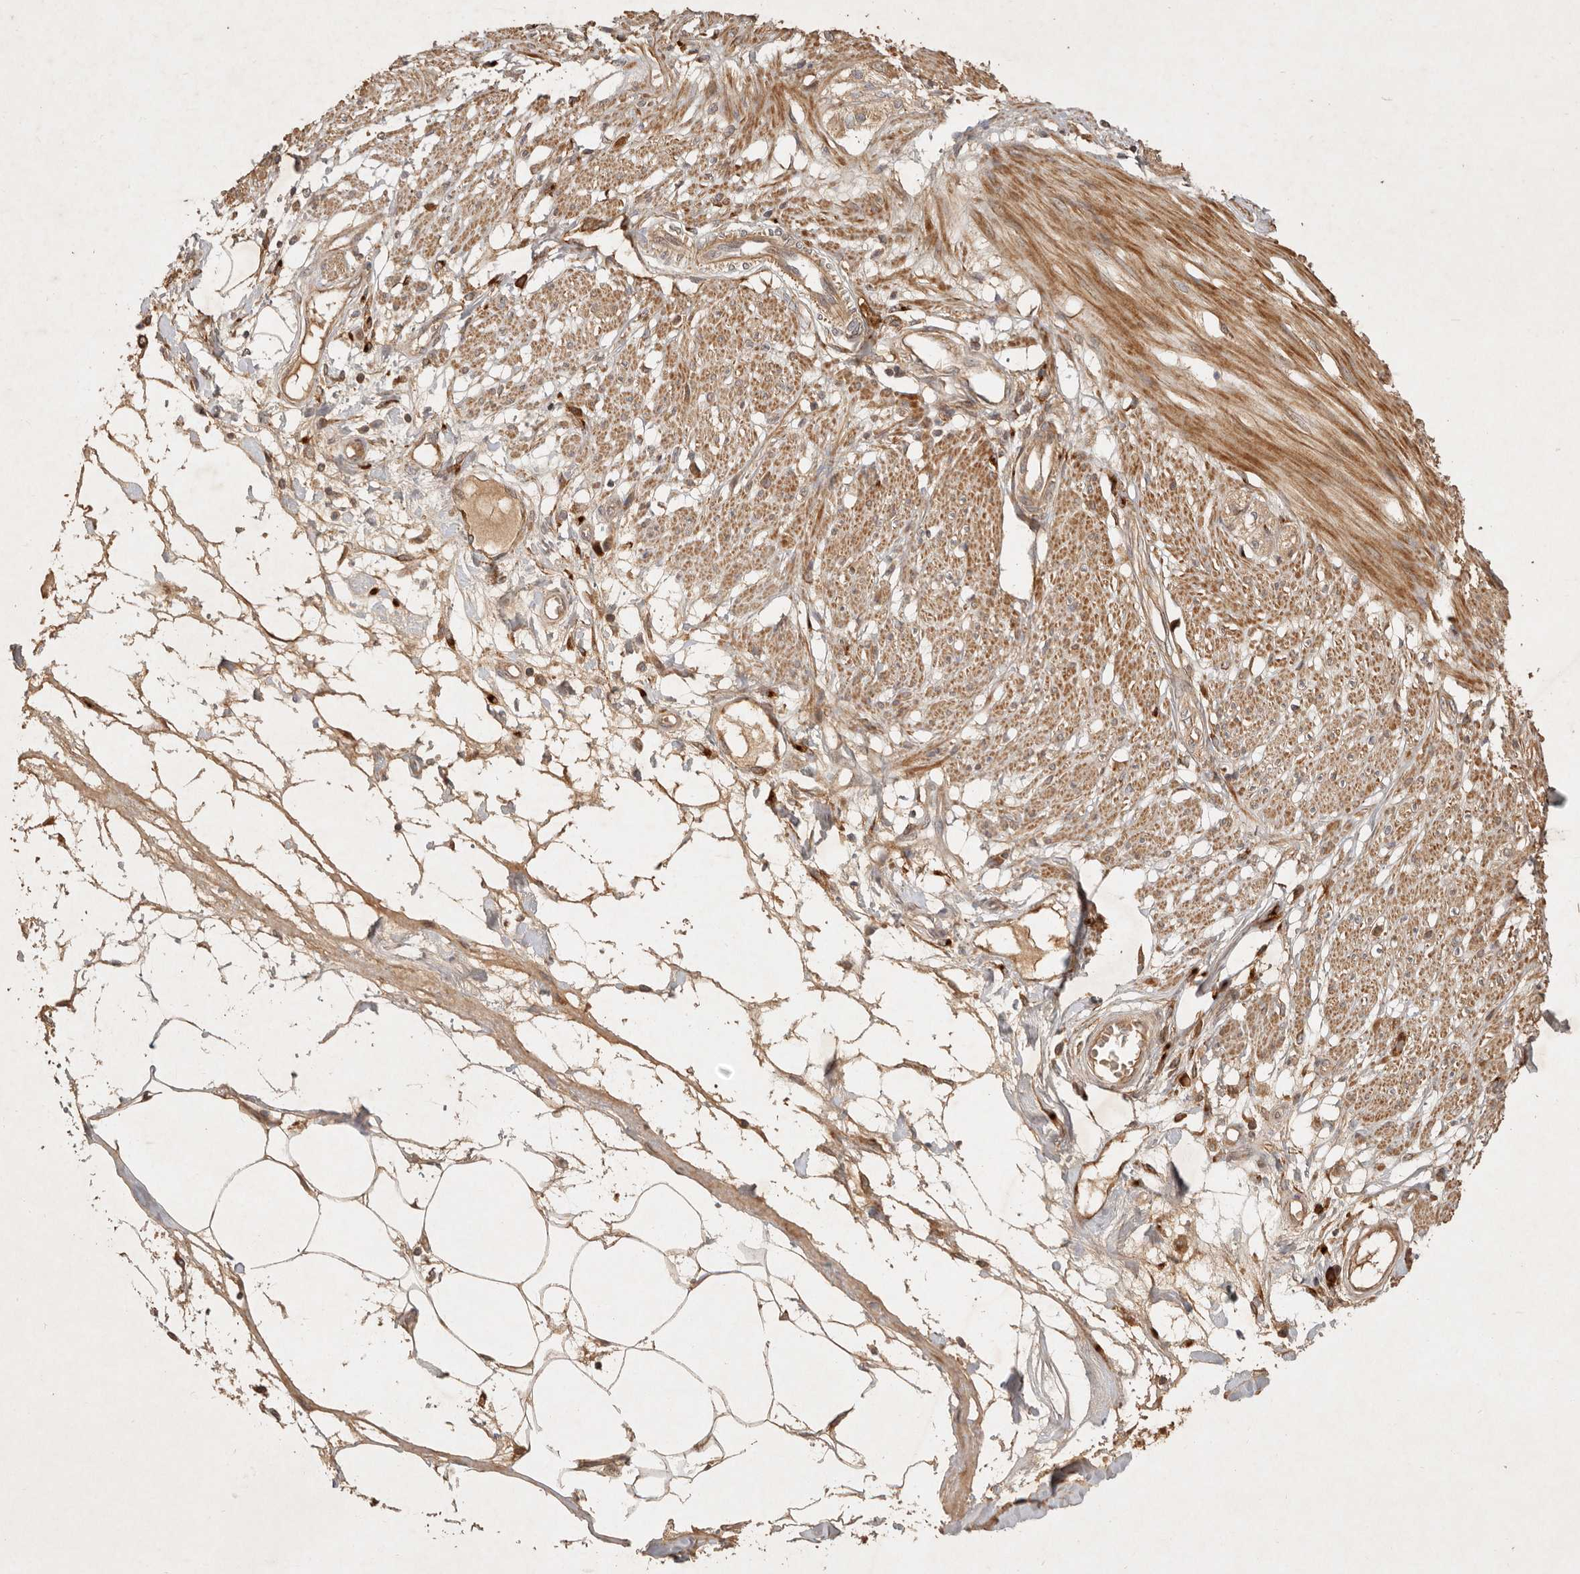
{"staining": {"intensity": "moderate", "quantity": ">75%", "location": "cytoplasmic/membranous"}, "tissue": "smooth muscle", "cell_type": "Smooth muscle cells", "image_type": "normal", "snomed": [{"axis": "morphology", "description": "Normal tissue, NOS"}, {"axis": "morphology", "description": "Adenocarcinoma, NOS"}, {"axis": "topography", "description": "Smooth muscle"}, {"axis": "topography", "description": "Colon"}], "caption": "This histopathology image displays IHC staining of benign human smooth muscle, with medium moderate cytoplasmic/membranous positivity in about >75% of smooth muscle cells.", "gene": "CLEC4C", "patient": {"sex": "male", "age": 14}}